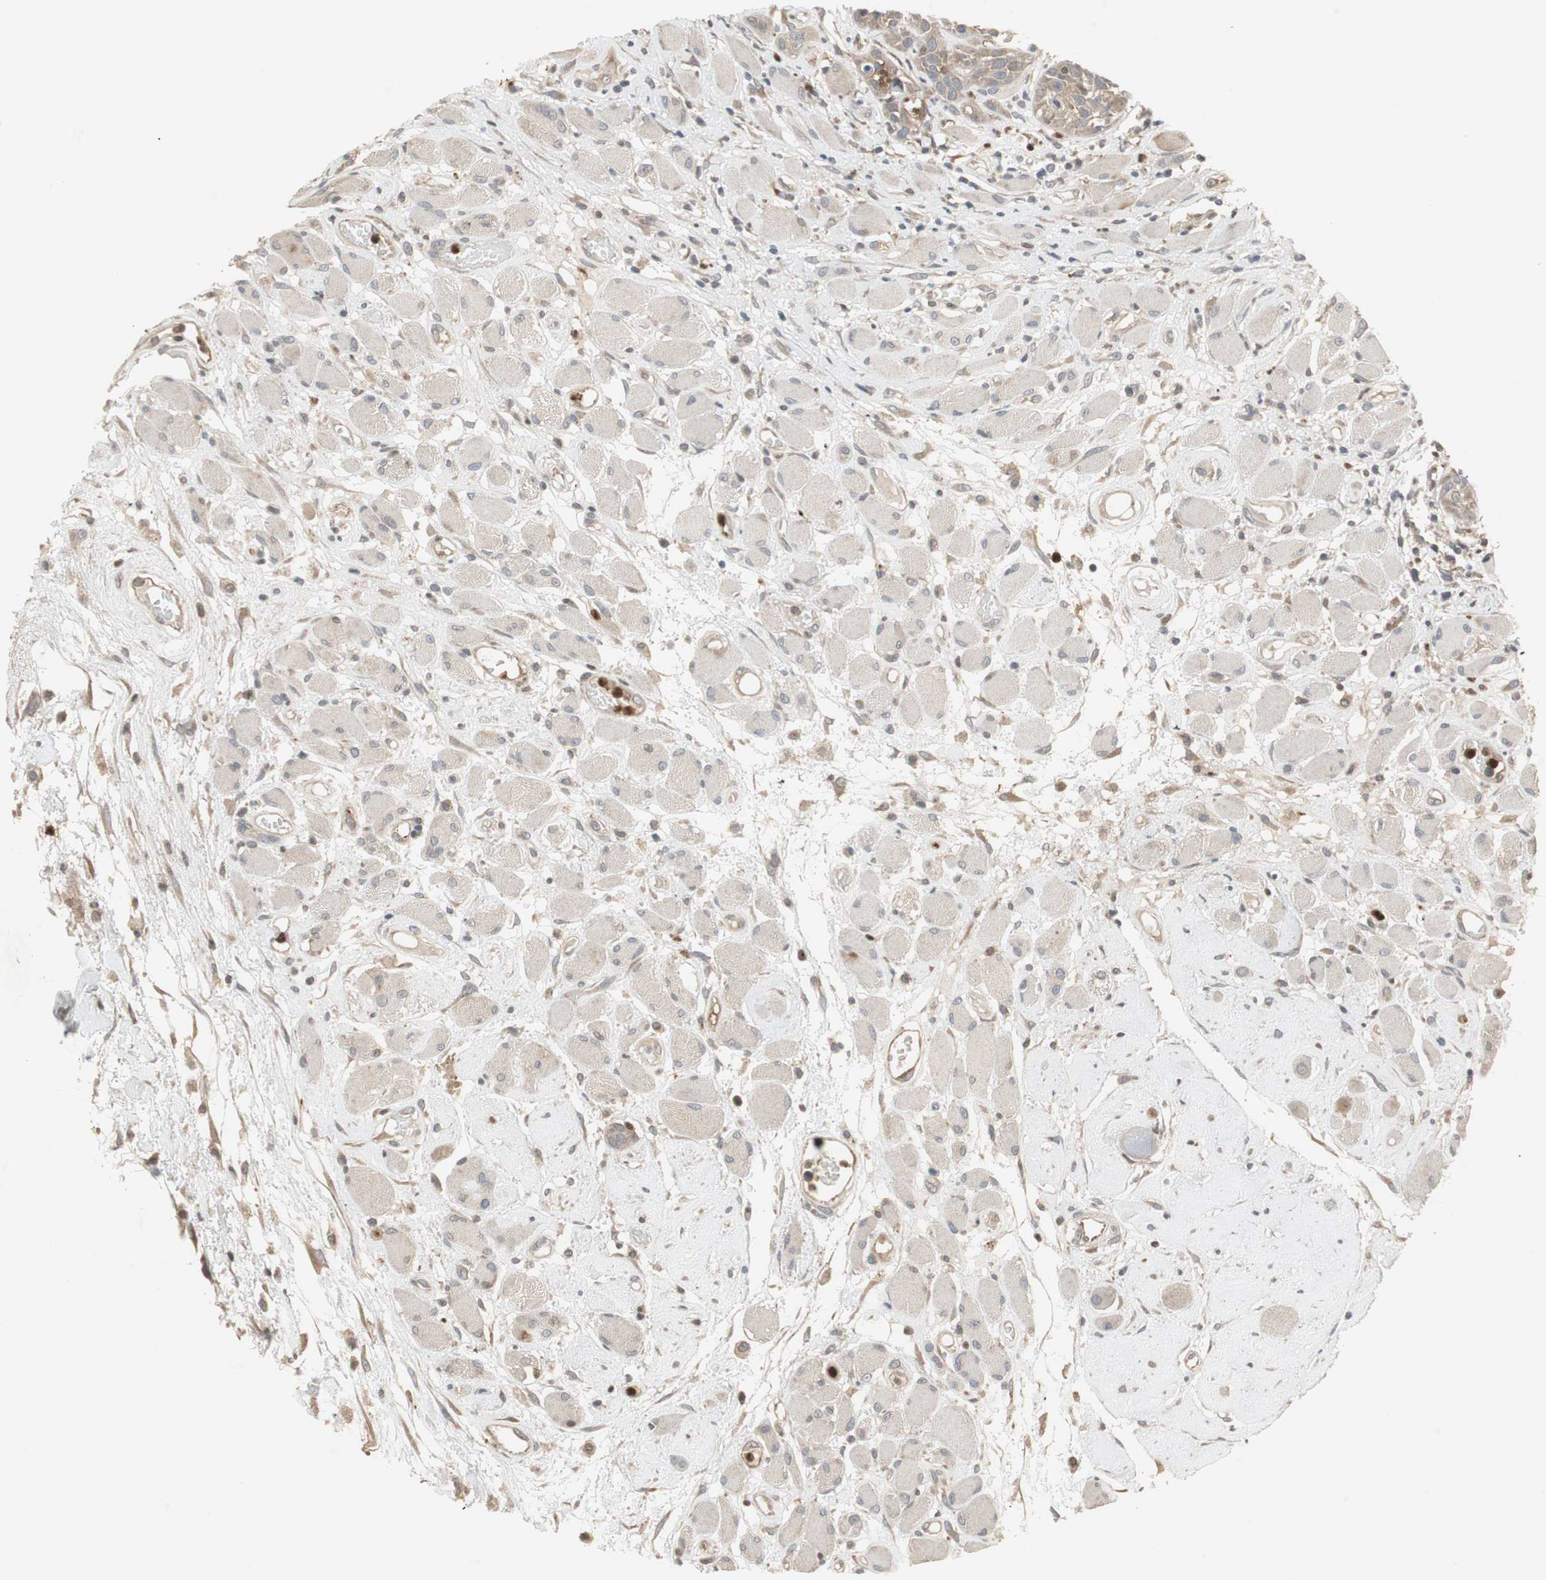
{"staining": {"intensity": "weak", "quantity": "25%-75%", "location": "cytoplasmic/membranous"}, "tissue": "head and neck cancer", "cell_type": "Tumor cells", "image_type": "cancer", "snomed": [{"axis": "morphology", "description": "Squamous cell carcinoma, NOS"}, {"axis": "topography", "description": "Head-Neck"}], "caption": "Weak cytoplasmic/membranous expression for a protein is present in about 25%-75% of tumor cells of head and neck cancer (squamous cell carcinoma) using immunohistochemistry (IHC).", "gene": "SNX4", "patient": {"sex": "male", "age": 62}}